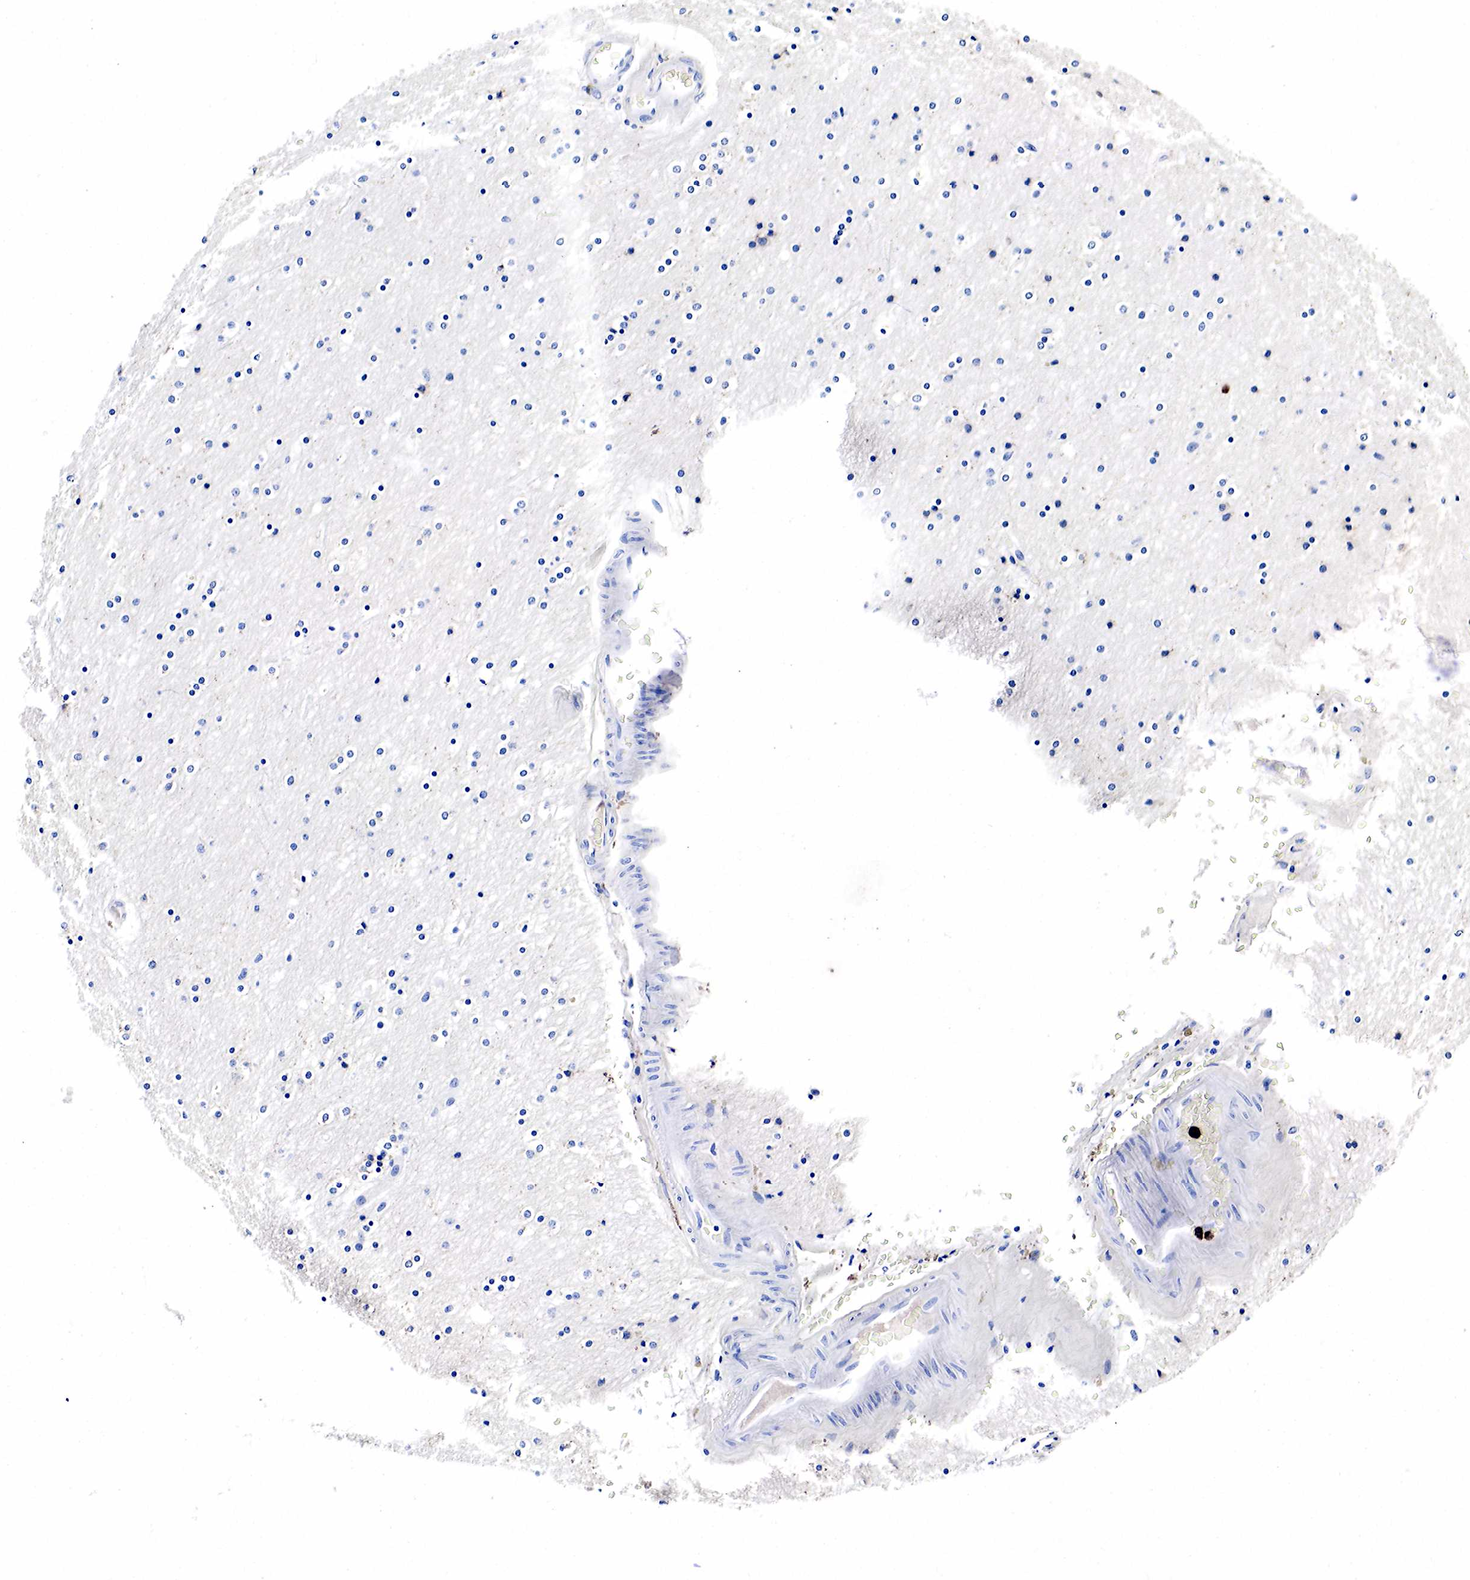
{"staining": {"intensity": "negative", "quantity": "none", "location": "none"}, "tissue": "cerebral cortex", "cell_type": "Endothelial cells", "image_type": "normal", "snomed": [{"axis": "morphology", "description": "Normal tissue, NOS"}, {"axis": "topography", "description": "Cerebral cortex"}], "caption": "A high-resolution photomicrograph shows immunohistochemistry (IHC) staining of benign cerebral cortex, which reveals no significant staining in endothelial cells. (Stains: DAB (3,3'-diaminobenzidine) immunohistochemistry (IHC) with hematoxylin counter stain, Microscopy: brightfield microscopy at high magnification).", "gene": "LYZ", "patient": {"sex": "female", "age": 54}}